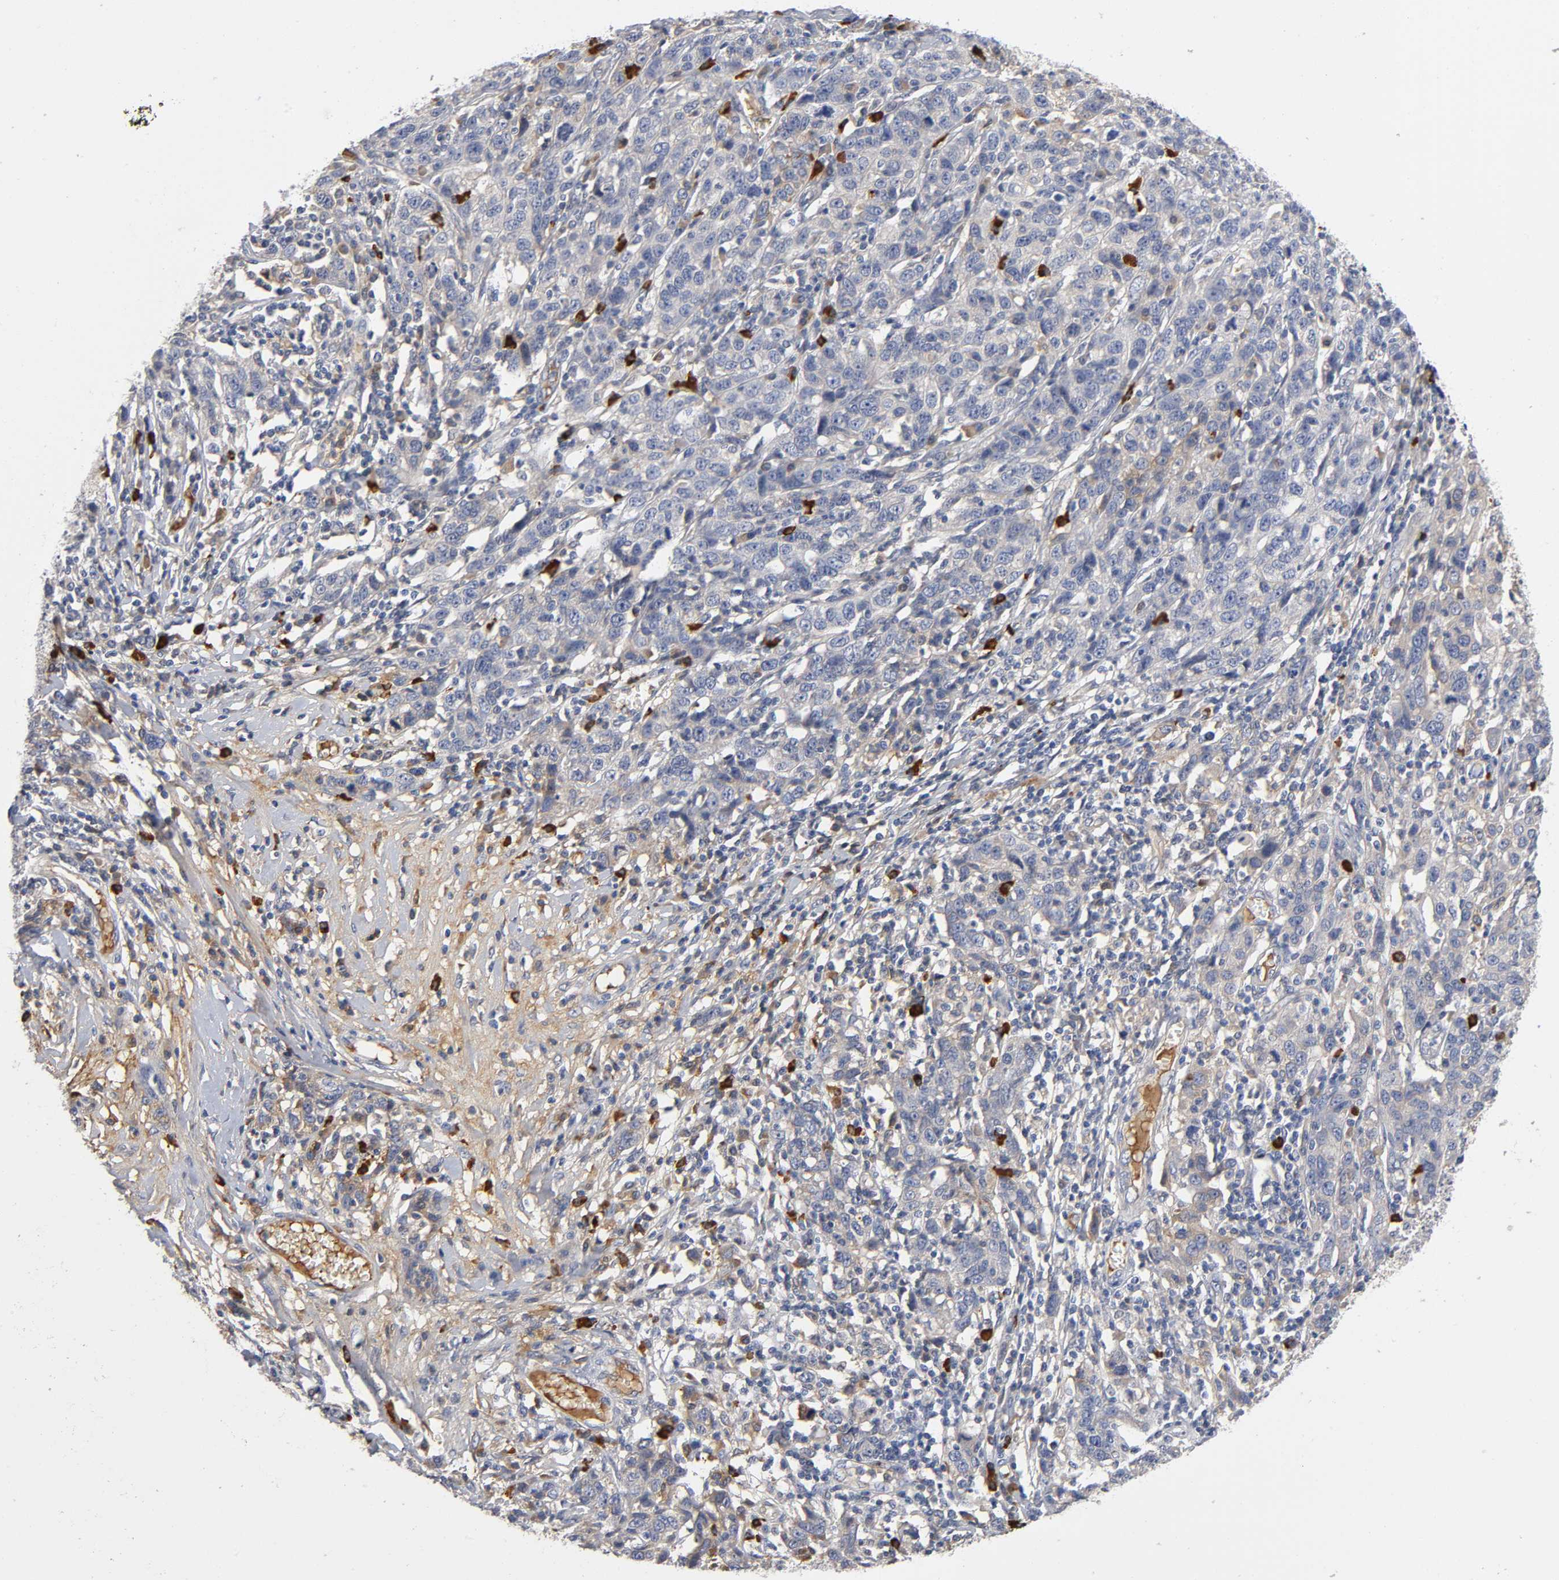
{"staining": {"intensity": "weak", "quantity": ">75%", "location": "cytoplasmic/membranous"}, "tissue": "ovarian cancer", "cell_type": "Tumor cells", "image_type": "cancer", "snomed": [{"axis": "morphology", "description": "Cystadenocarcinoma, serous, NOS"}, {"axis": "topography", "description": "Ovary"}], "caption": "A high-resolution histopathology image shows immunohistochemistry (IHC) staining of ovarian serous cystadenocarcinoma, which shows weak cytoplasmic/membranous positivity in approximately >75% of tumor cells.", "gene": "NOVA1", "patient": {"sex": "female", "age": 71}}